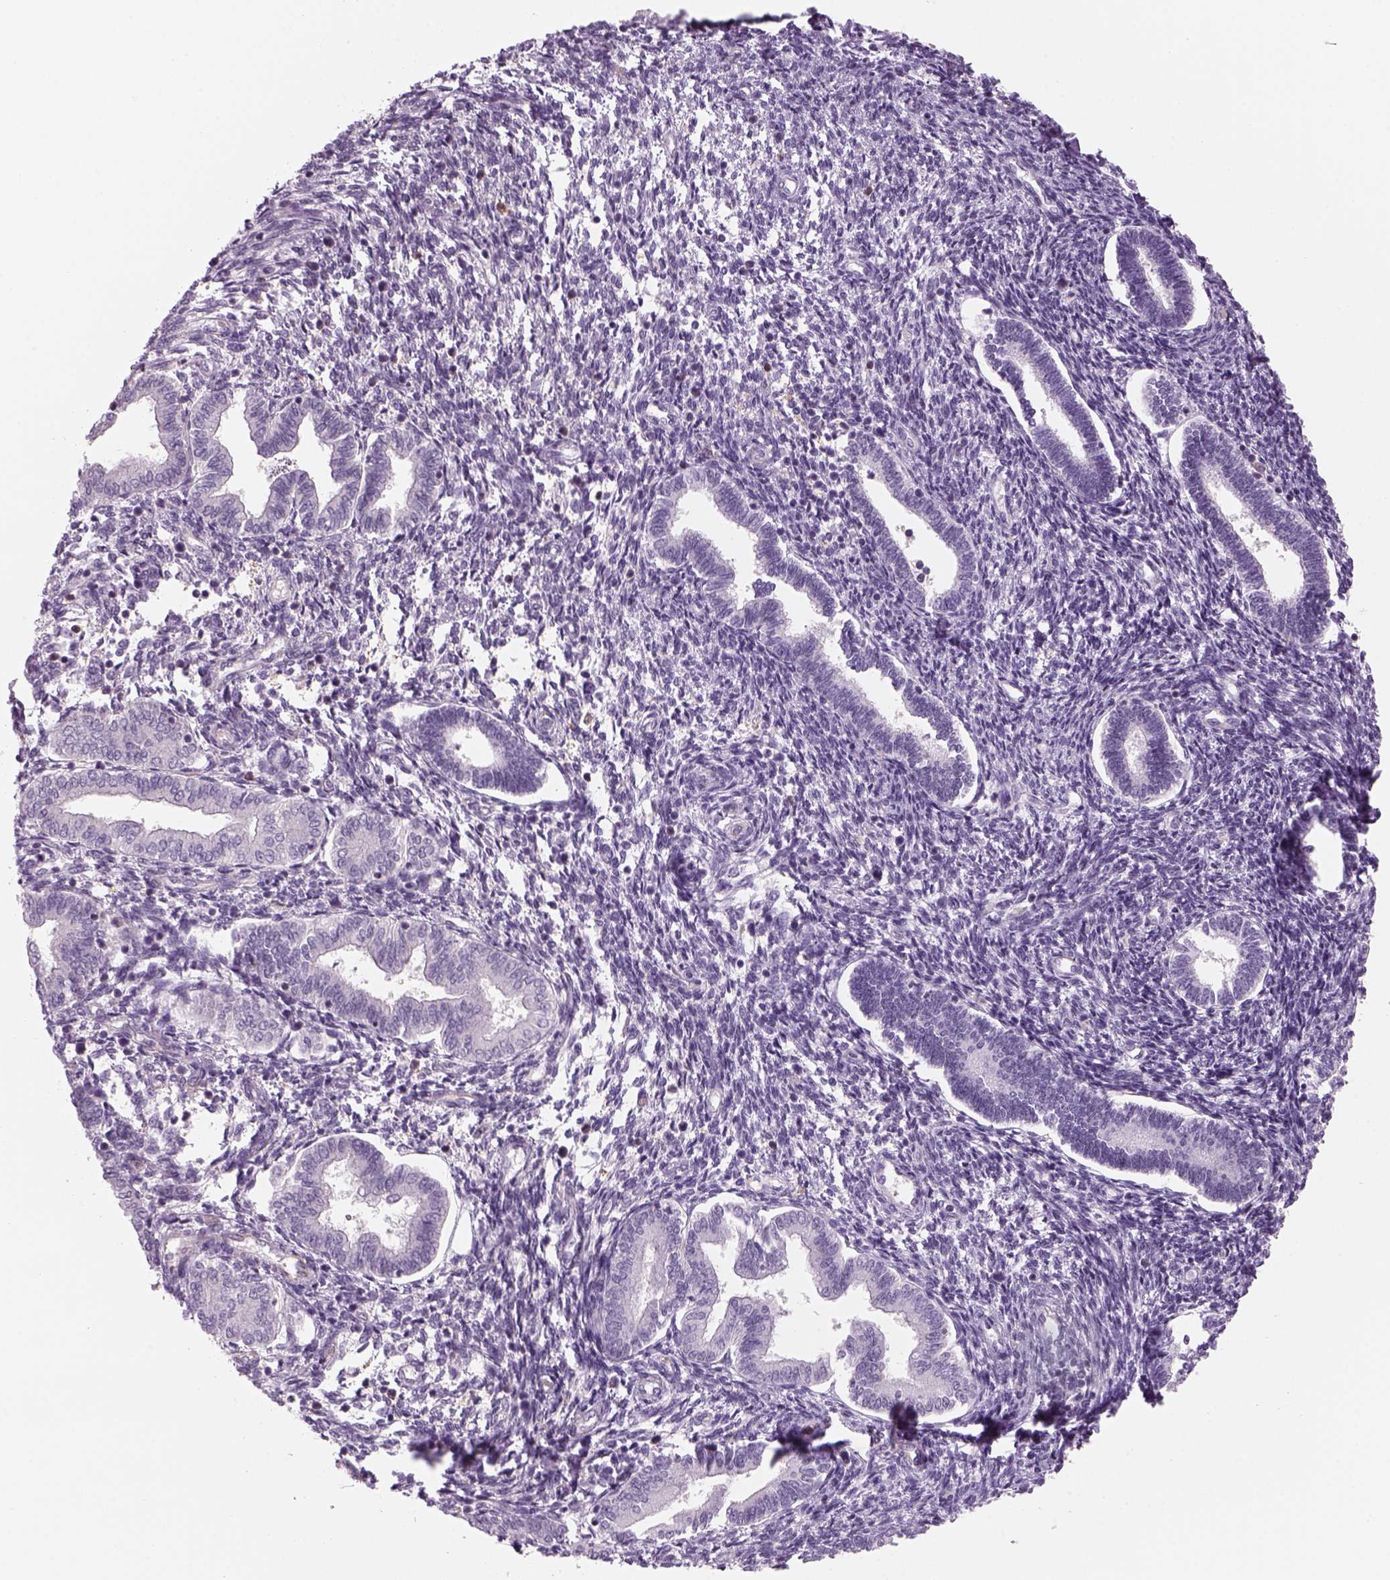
{"staining": {"intensity": "negative", "quantity": "none", "location": "none"}, "tissue": "endometrium", "cell_type": "Cells in endometrial stroma", "image_type": "normal", "snomed": [{"axis": "morphology", "description": "Normal tissue, NOS"}, {"axis": "topography", "description": "Endometrium"}], "caption": "DAB (3,3'-diaminobenzidine) immunohistochemical staining of normal human endometrium reveals no significant staining in cells in endometrial stroma.", "gene": "SLC1A7", "patient": {"sex": "female", "age": 42}}